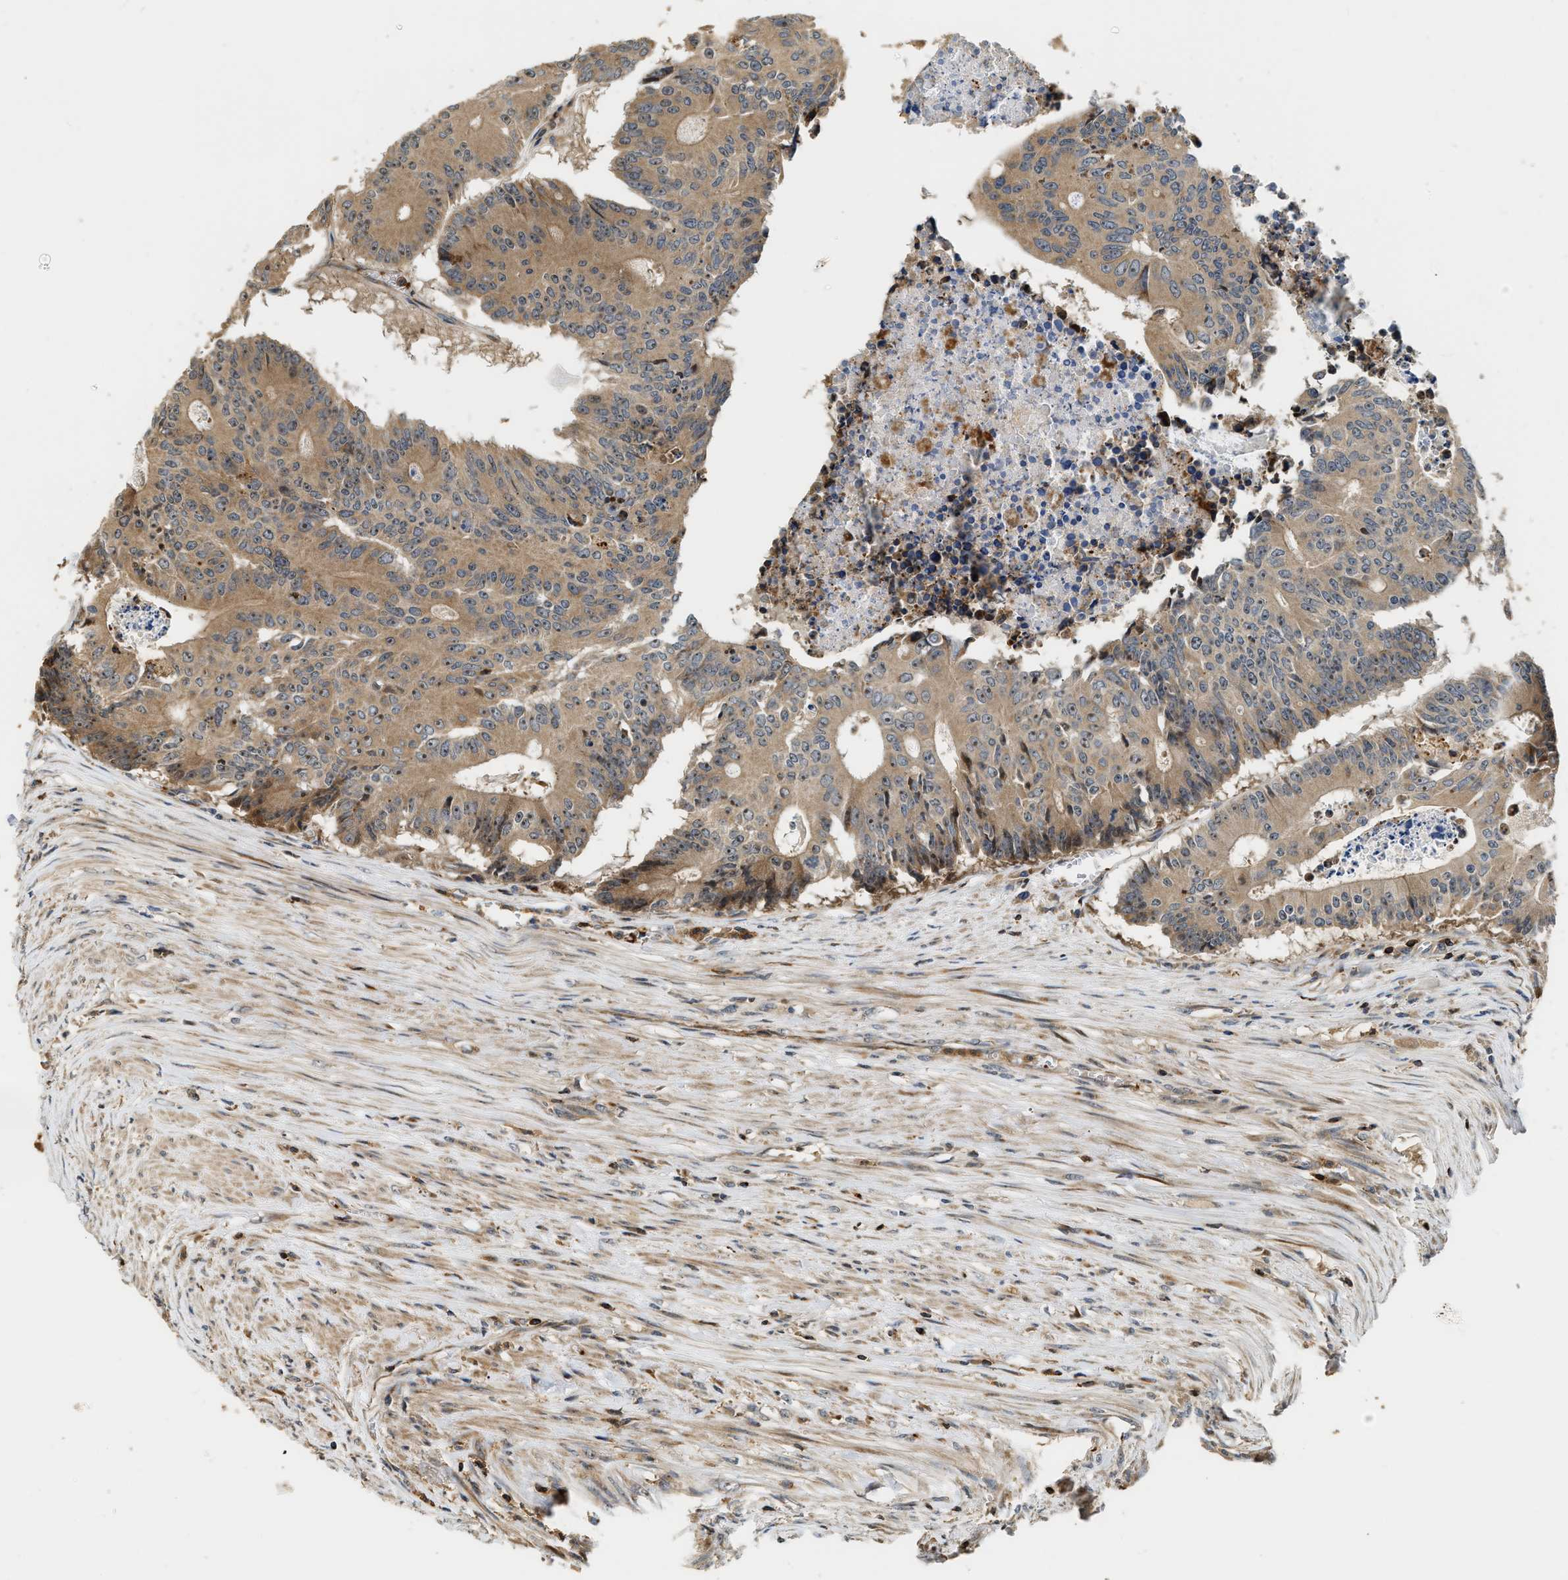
{"staining": {"intensity": "moderate", "quantity": ">75%", "location": "cytoplasmic/membranous"}, "tissue": "colorectal cancer", "cell_type": "Tumor cells", "image_type": "cancer", "snomed": [{"axis": "morphology", "description": "Adenocarcinoma, NOS"}, {"axis": "topography", "description": "Colon"}], "caption": "Immunohistochemical staining of colorectal cancer (adenocarcinoma) displays medium levels of moderate cytoplasmic/membranous protein expression in about >75% of tumor cells.", "gene": "SNX5", "patient": {"sex": "male", "age": 87}}